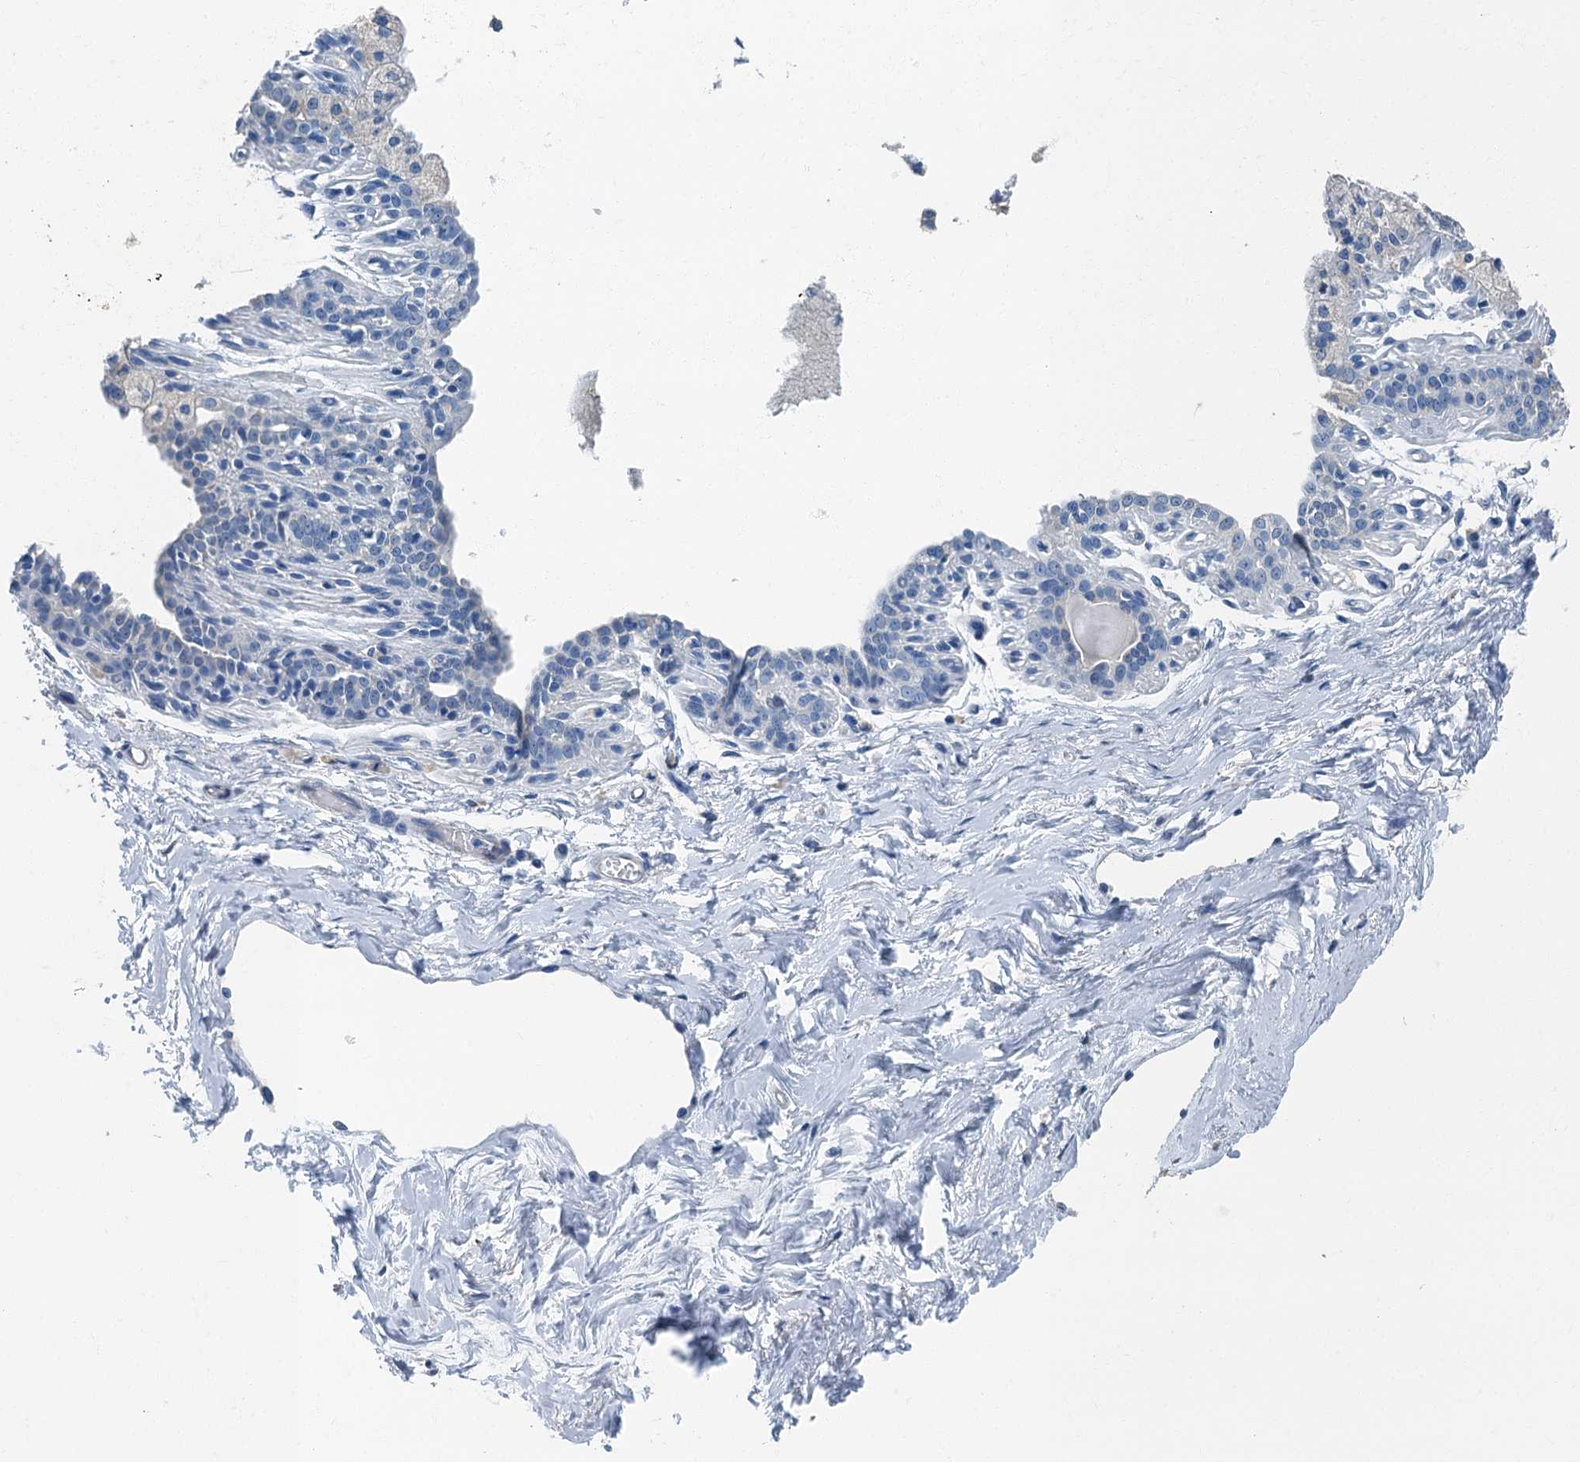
{"staining": {"intensity": "negative", "quantity": "none", "location": "none"}, "tissue": "breast", "cell_type": "Adipocytes", "image_type": "normal", "snomed": [{"axis": "morphology", "description": "Normal tissue, NOS"}, {"axis": "topography", "description": "Breast"}], "caption": "An immunohistochemistry (IHC) micrograph of normal breast is shown. There is no staining in adipocytes of breast. The staining was performed using DAB to visualize the protein expression in brown, while the nuclei were stained in blue with hematoxylin (Magnification: 20x).", "gene": "GADL1", "patient": {"sex": "female", "age": 45}}